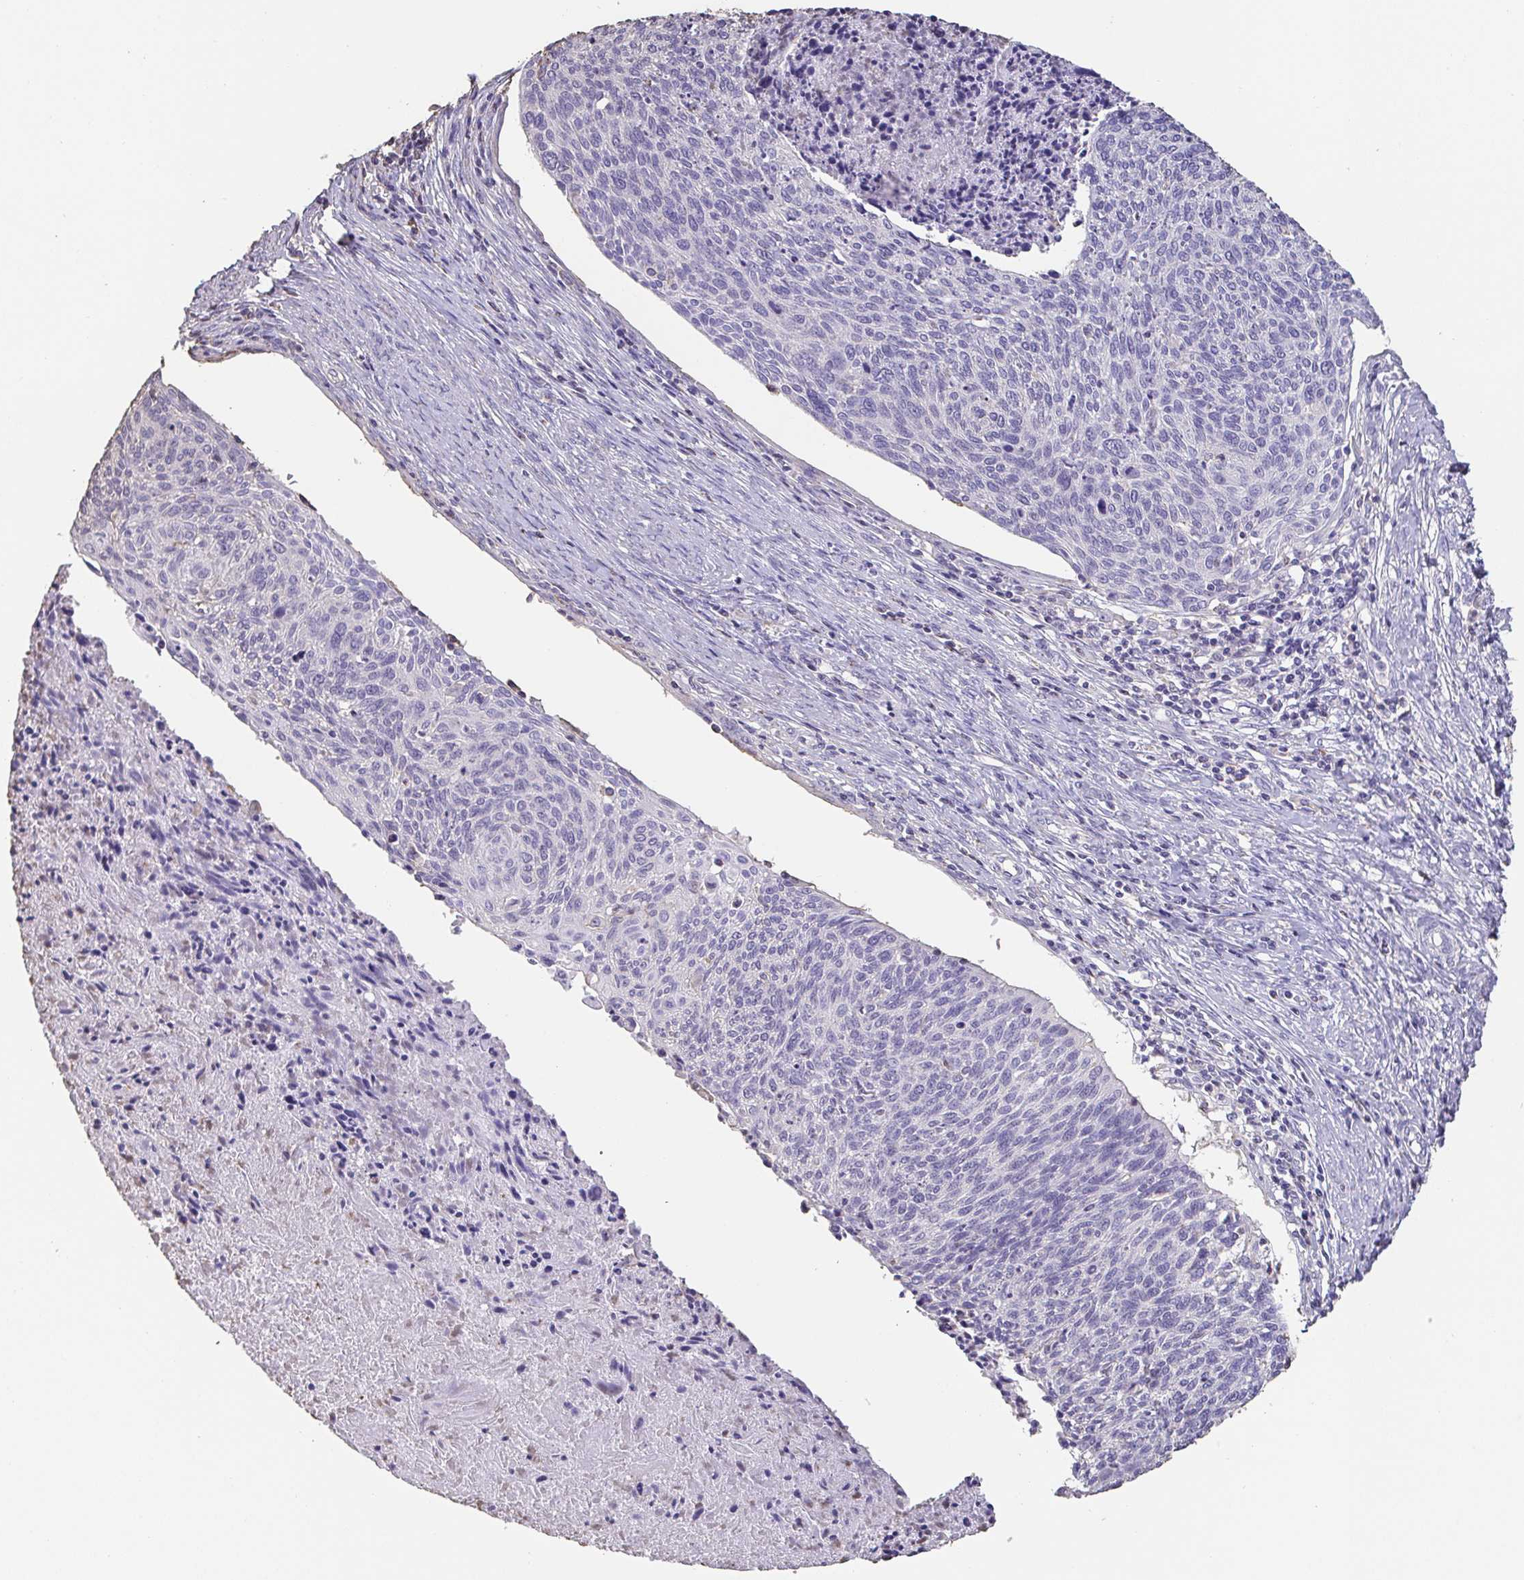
{"staining": {"intensity": "negative", "quantity": "none", "location": "none"}, "tissue": "cervical cancer", "cell_type": "Tumor cells", "image_type": "cancer", "snomed": [{"axis": "morphology", "description": "Squamous cell carcinoma, NOS"}, {"axis": "topography", "description": "Cervix"}], "caption": "Tumor cells show no significant protein positivity in cervical squamous cell carcinoma. (DAB immunohistochemistry with hematoxylin counter stain).", "gene": "IL23R", "patient": {"sex": "female", "age": 49}}